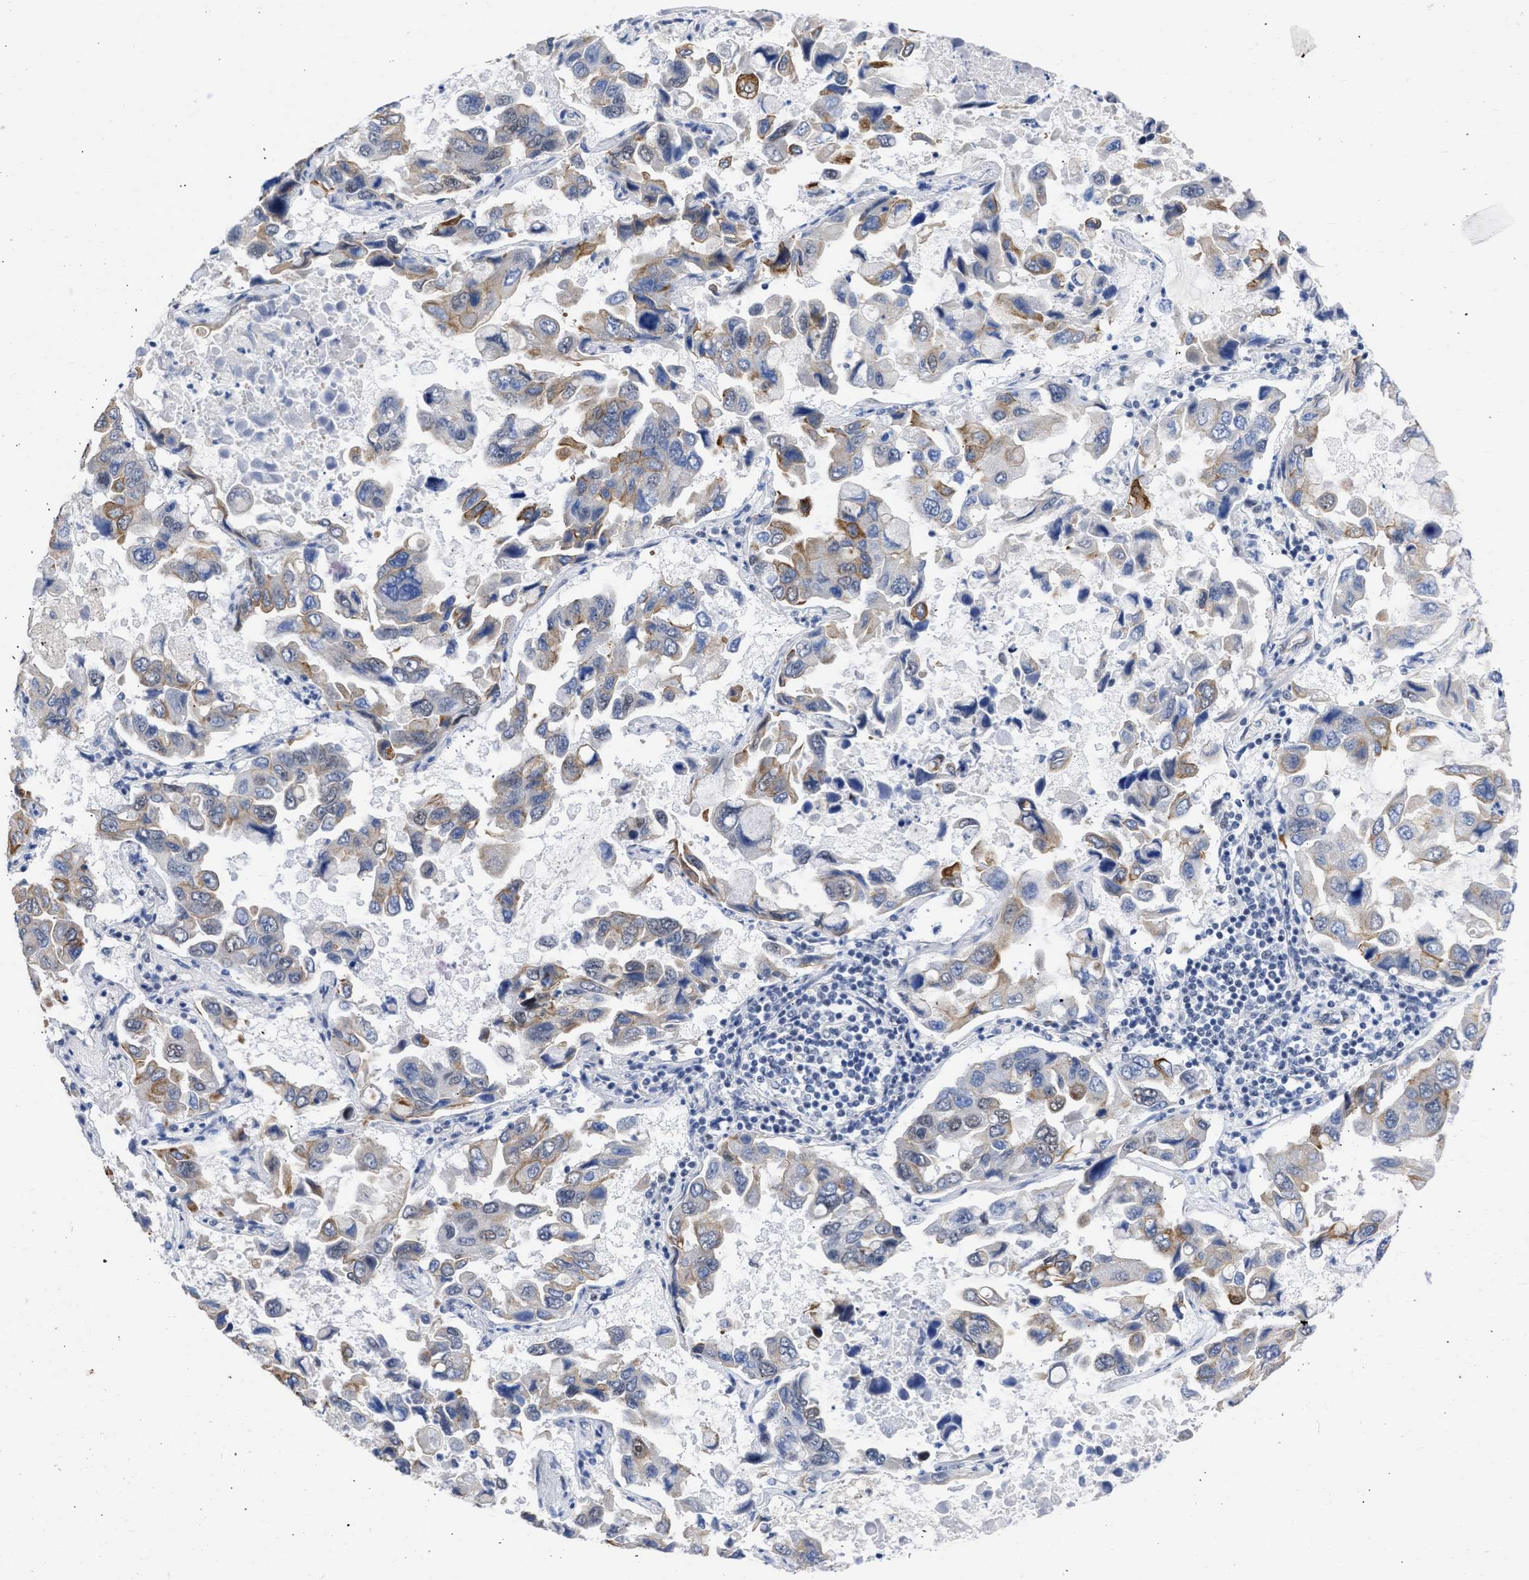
{"staining": {"intensity": "moderate", "quantity": "25%-75%", "location": "cytoplasmic/membranous"}, "tissue": "lung cancer", "cell_type": "Tumor cells", "image_type": "cancer", "snomed": [{"axis": "morphology", "description": "Adenocarcinoma, NOS"}, {"axis": "topography", "description": "Lung"}], "caption": "Brown immunohistochemical staining in lung adenocarcinoma demonstrates moderate cytoplasmic/membranous positivity in about 25%-75% of tumor cells. Immunohistochemistry stains the protein of interest in brown and the nuclei are stained blue.", "gene": "DDX41", "patient": {"sex": "male", "age": 64}}